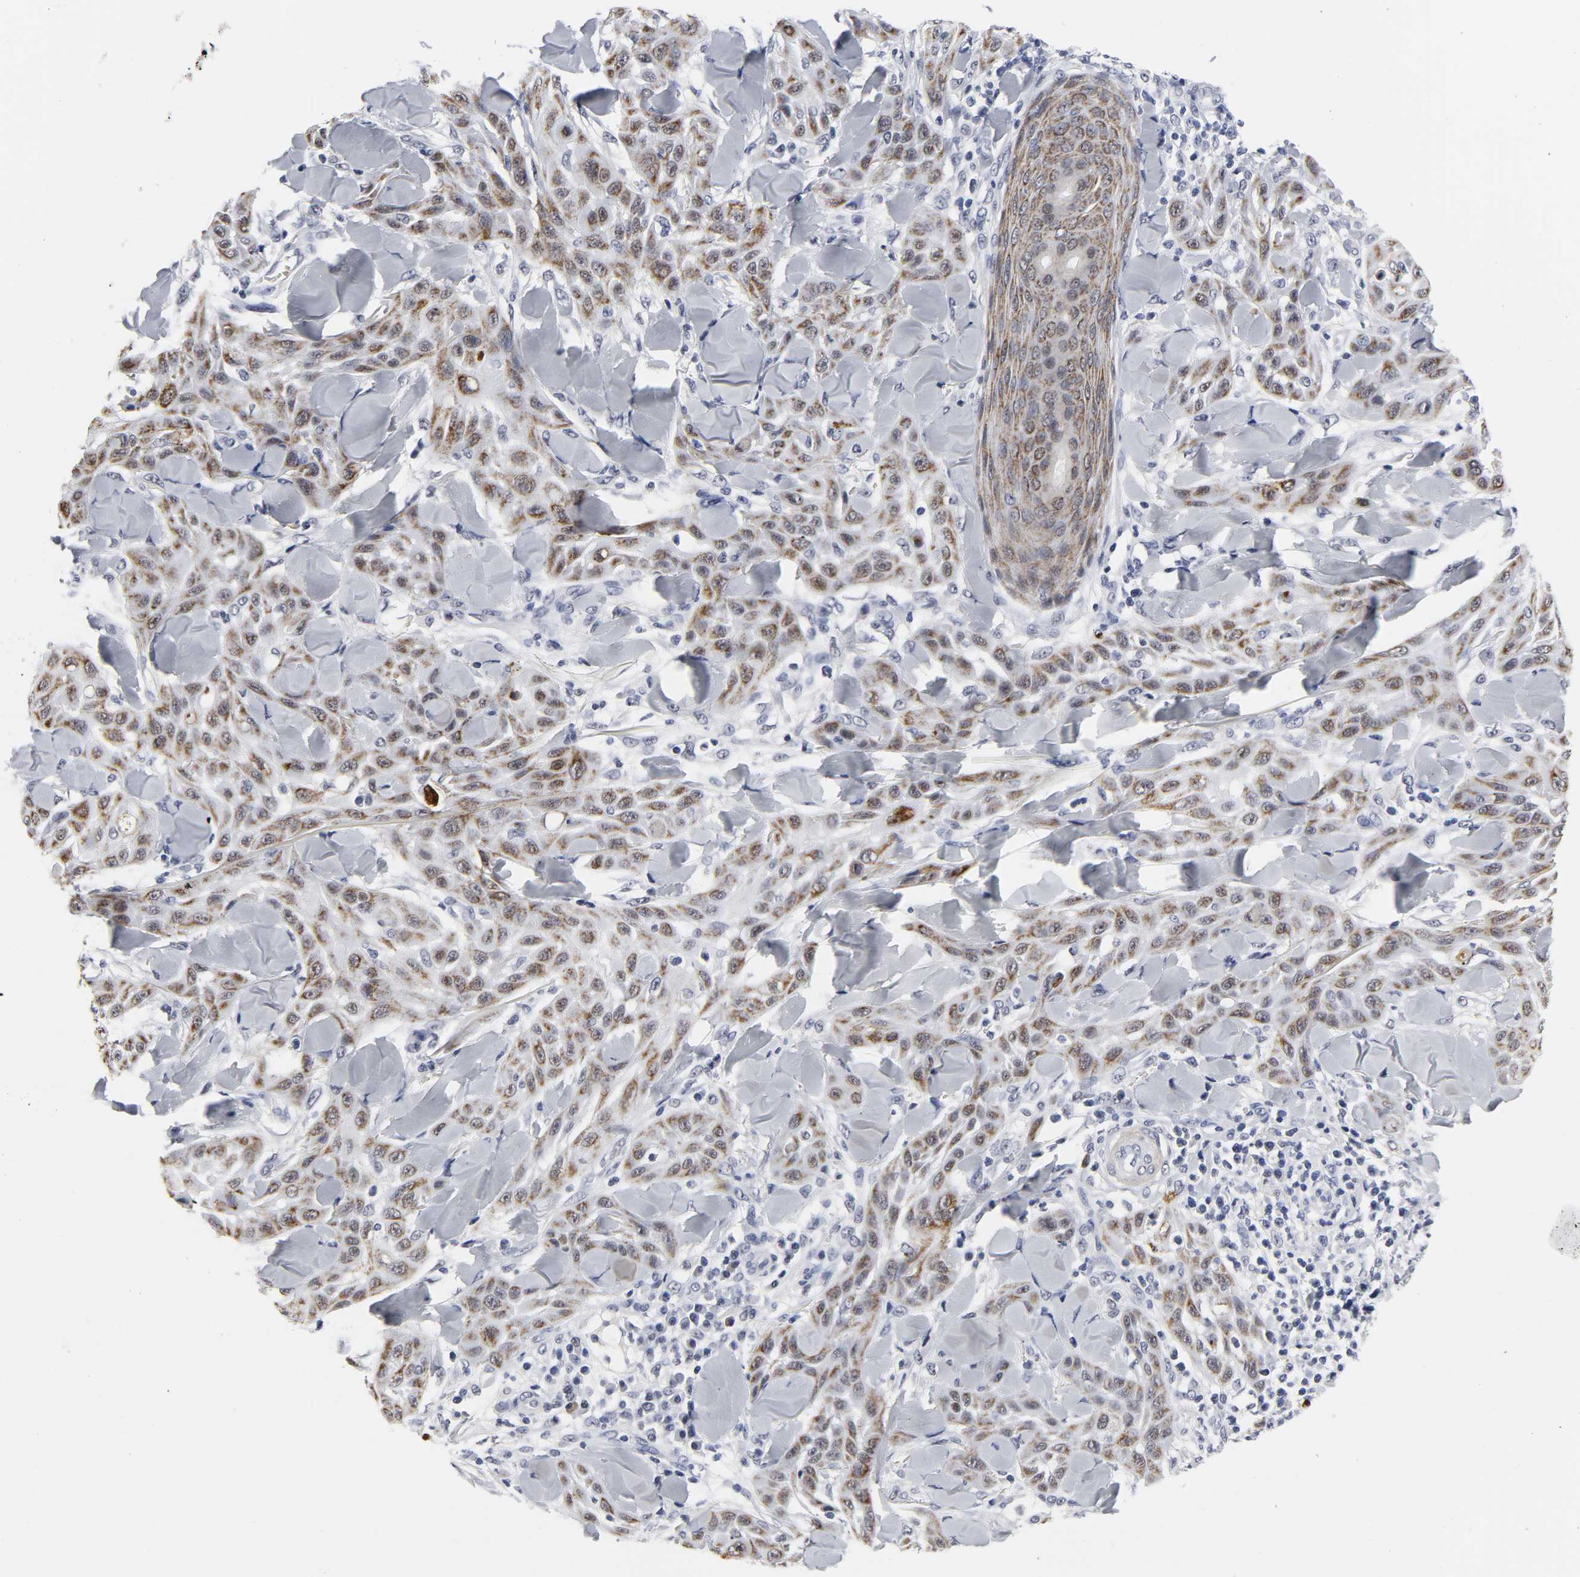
{"staining": {"intensity": "strong", "quantity": ">75%", "location": "cytoplasmic/membranous"}, "tissue": "skin cancer", "cell_type": "Tumor cells", "image_type": "cancer", "snomed": [{"axis": "morphology", "description": "Squamous cell carcinoma, NOS"}, {"axis": "topography", "description": "Skin"}], "caption": "Skin cancer stained with a protein marker reveals strong staining in tumor cells.", "gene": "GRHL2", "patient": {"sex": "male", "age": 24}}